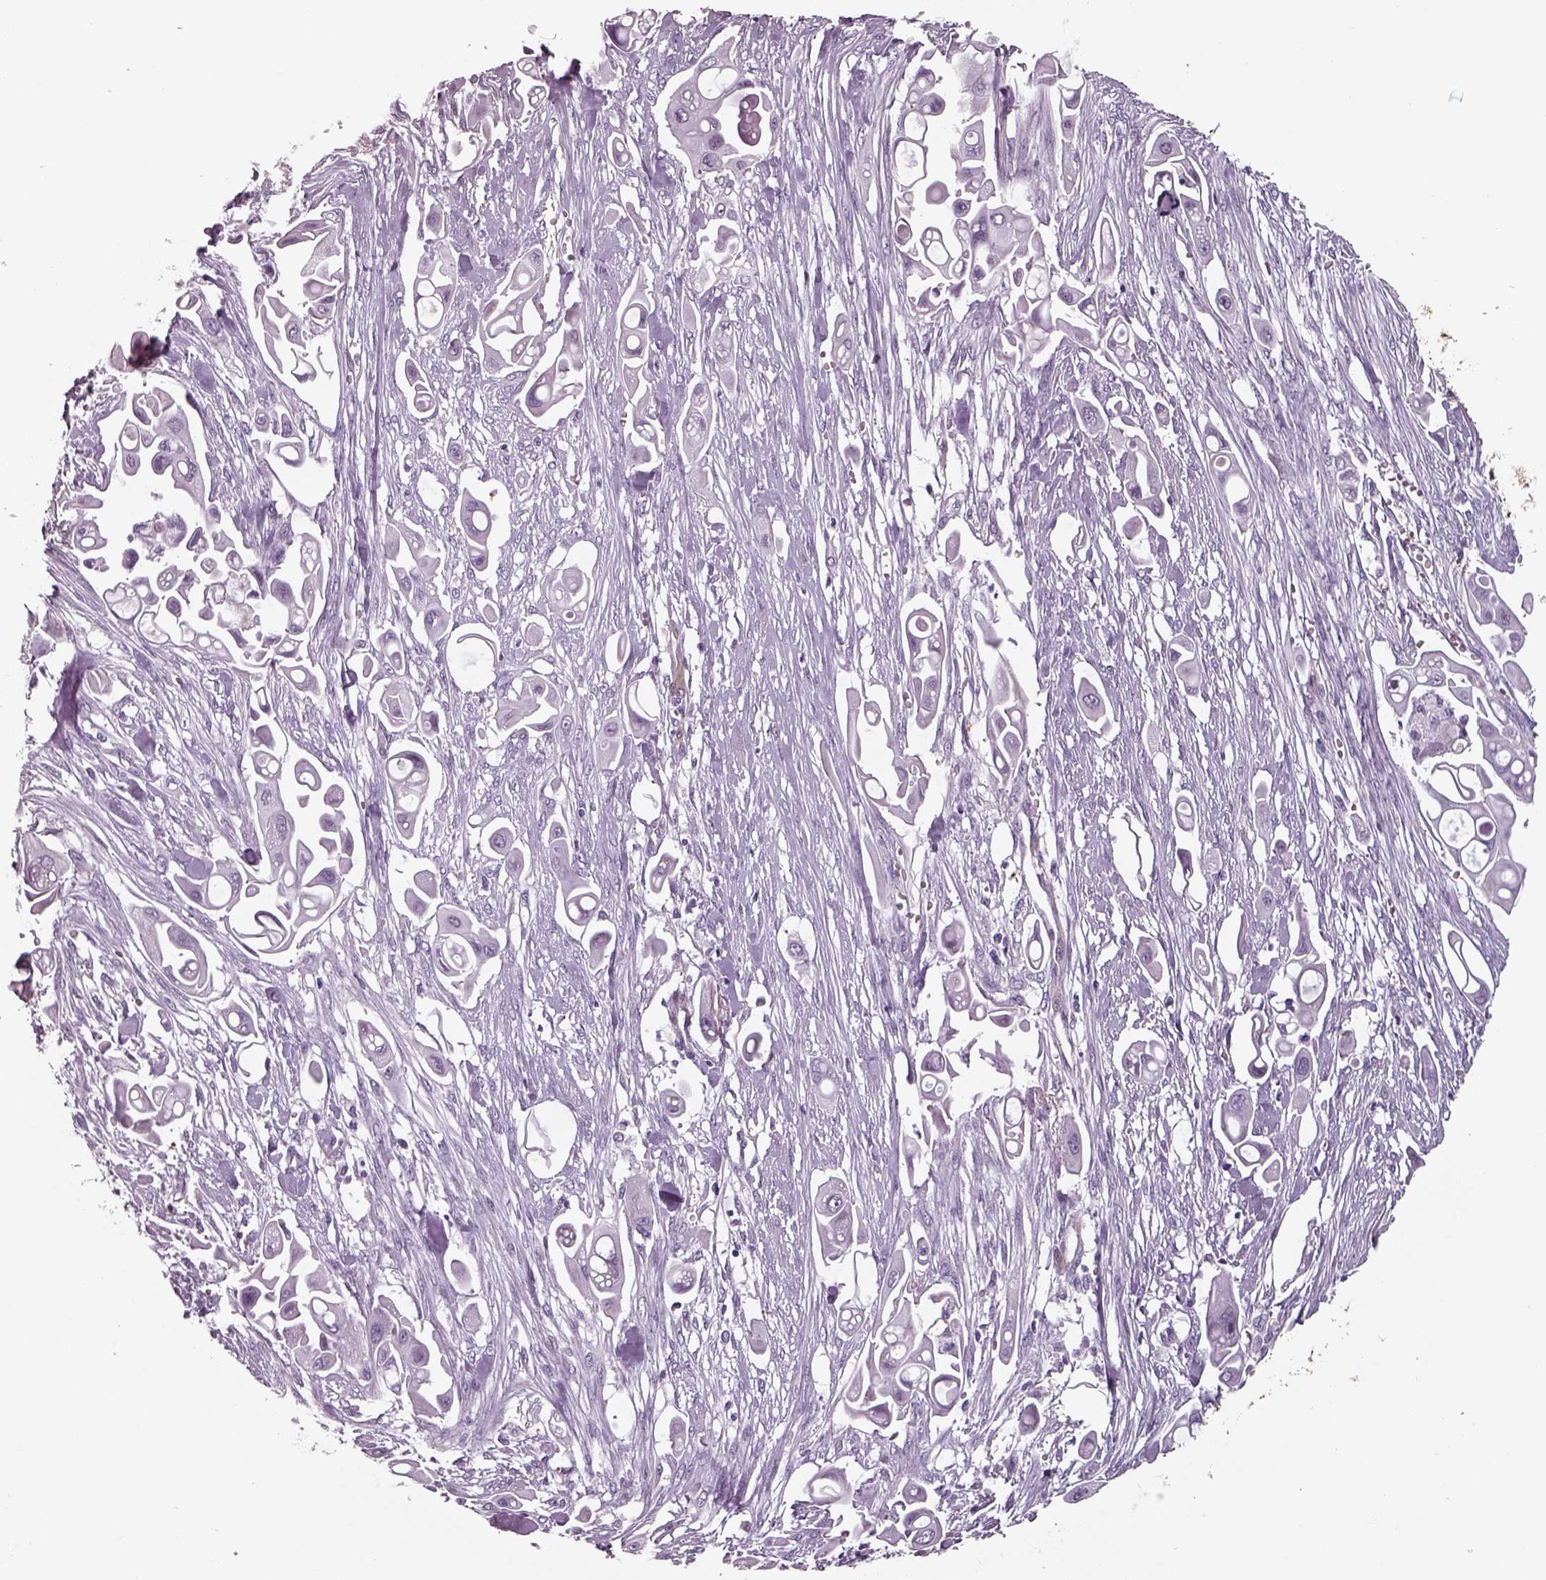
{"staining": {"intensity": "negative", "quantity": "none", "location": "none"}, "tissue": "pancreatic cancer", "cell_type": "Tumor cells", "image_type": "cancer", "snomed": [{"axis": "morphology", "description": "Adenocarcinoma, NOS"}, {"axis": "topography", "description": "Pancreas"}], "caption": "Photomicrograph shows no significant protein positivity in tumor cells of pancreatic cancer (adenocarcinoma).", "gene": "ISYNA1", "patient": {"sex": "male", "age": 50}}